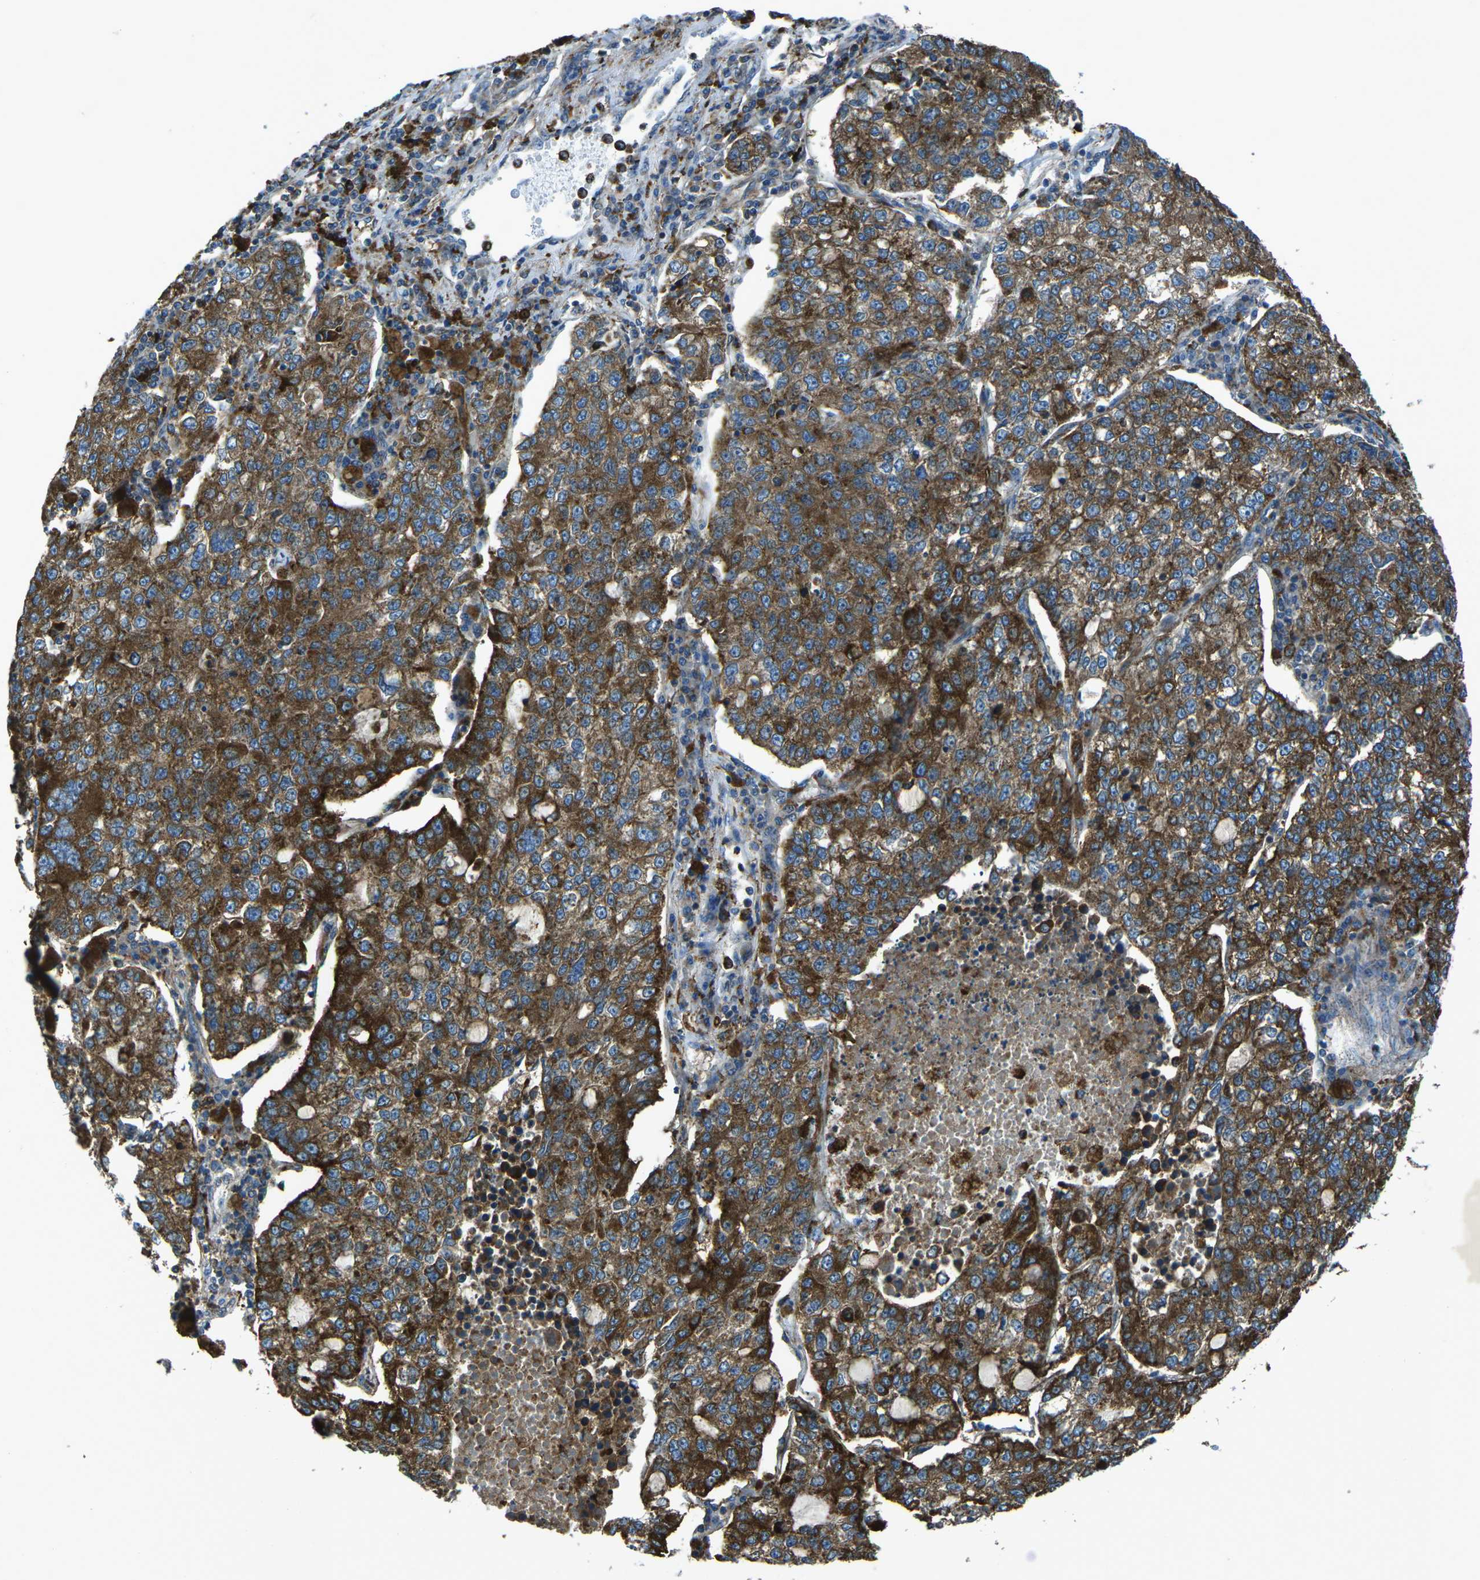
{"staining": {"intensity": "strong", "quantity": ">75%", "location": "cytoplasmic/membranous"}, "tissue": "lung cancer", "cell_type": "Tumor cells", "image_type": "cancer", "snomed": [{"axis": "morphology", "description": "Adenocarcinoma, NOS"}, {"axis": "topography", "description": "Lung"}], "caption": "The micrograph exhibits immunohistochemical staining of adenocarcinoma (lung). There is strong cytoplasmic/membranous positivity is identified in approximately >75% of tumor cells.", "gene": "CDK17", "patient": {"sex": "male", "age": 49}}